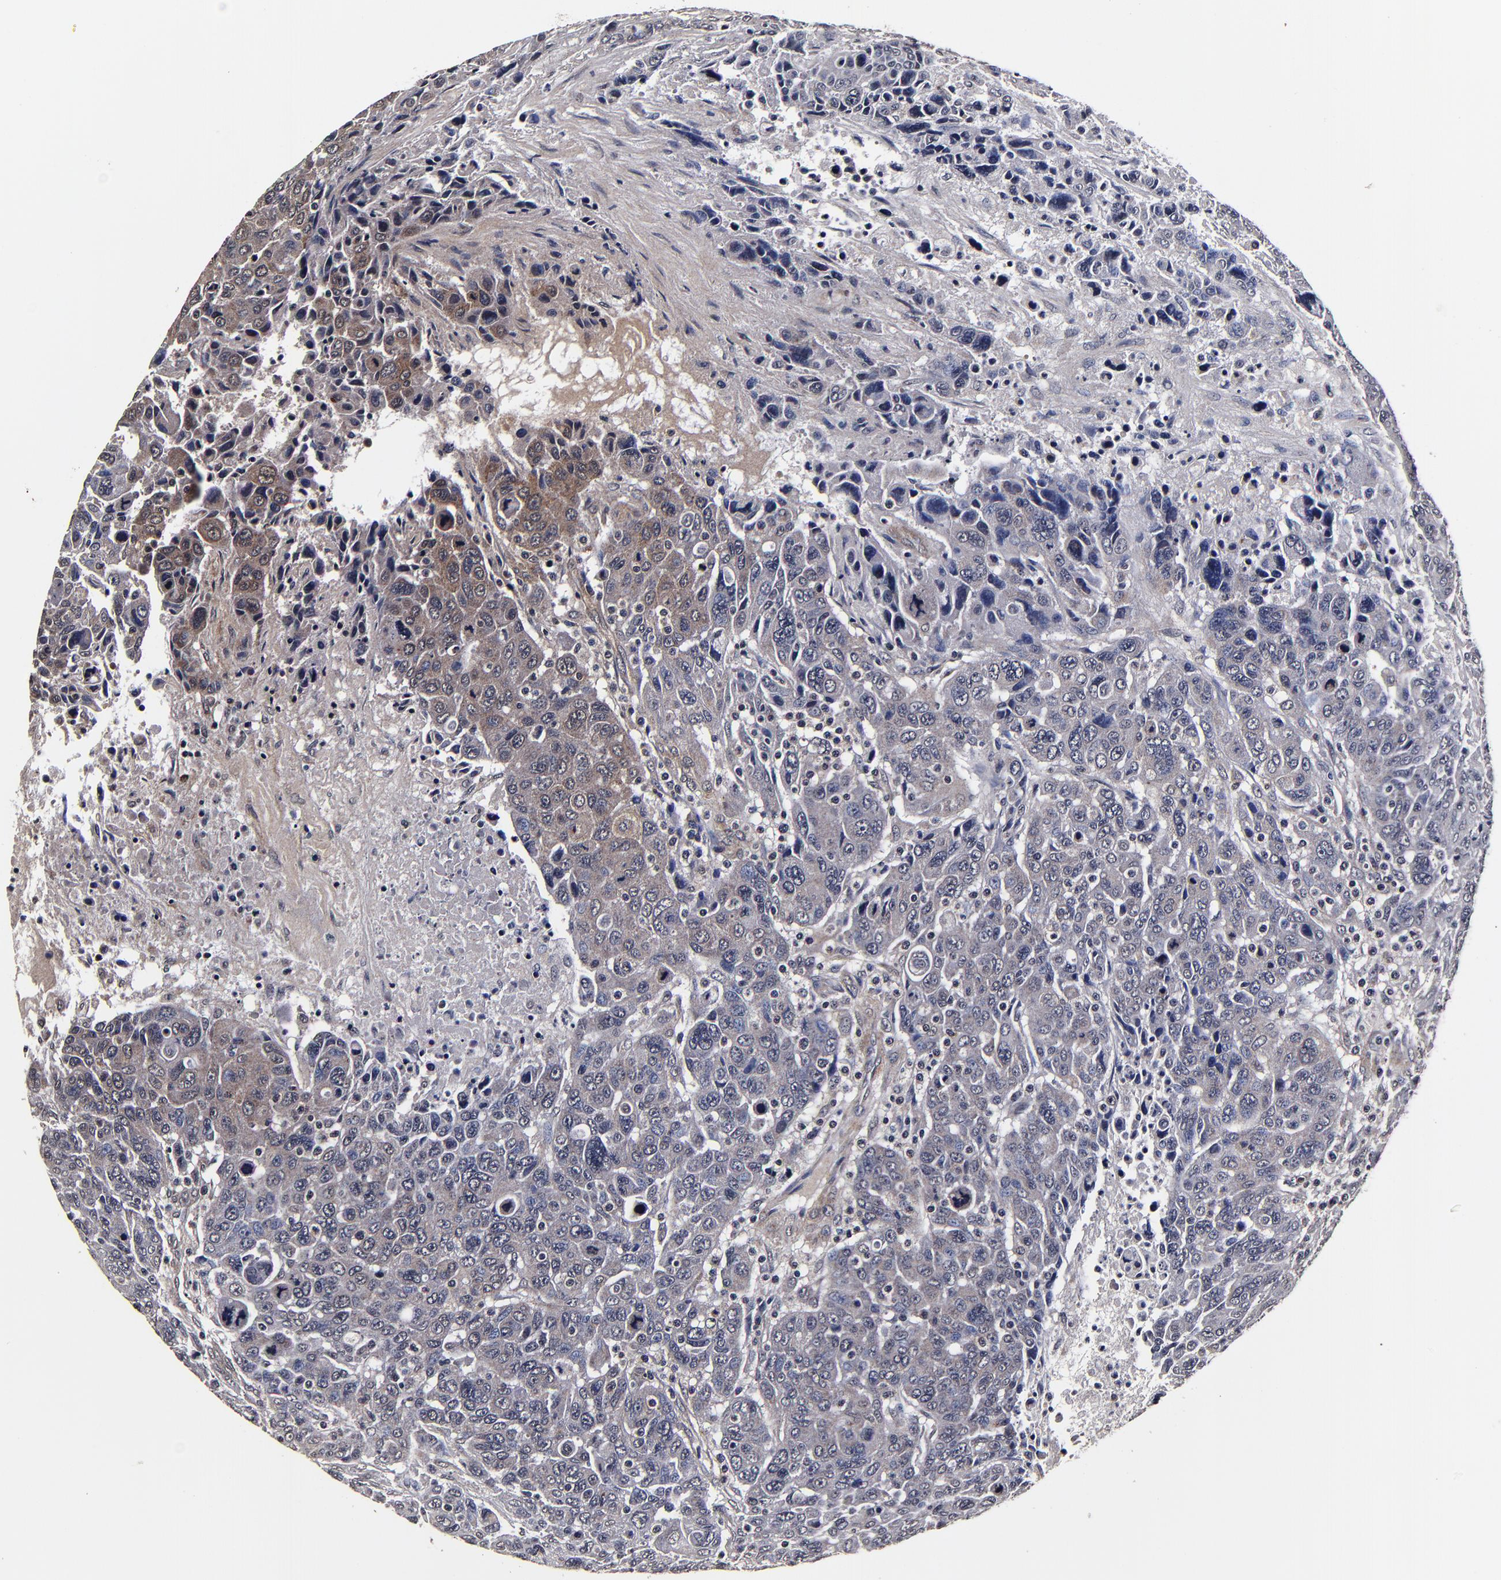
{"staining": {"intensity": "weak", "quantity": "25%-75%", "location": "cytoplasmic/membranous"}, "tissue": "breast cancer", "cell_type": "Tumor cells", "image_type": "cancer", "snomed": [{"axis": "morphology", "description": "Duct carcinoma"}, {"axis": "topography", "description": "Breast"}], "caption": "Intraductal carcinoma (breast) stained with DAB immunohistochemistry (IHC) demonstrates low levels of weak cytoplasmic/membranous staining in about 25%-75% of tumor cells.", "gene": "MMP15", "patient": {"sex": "female", "age": 37}}